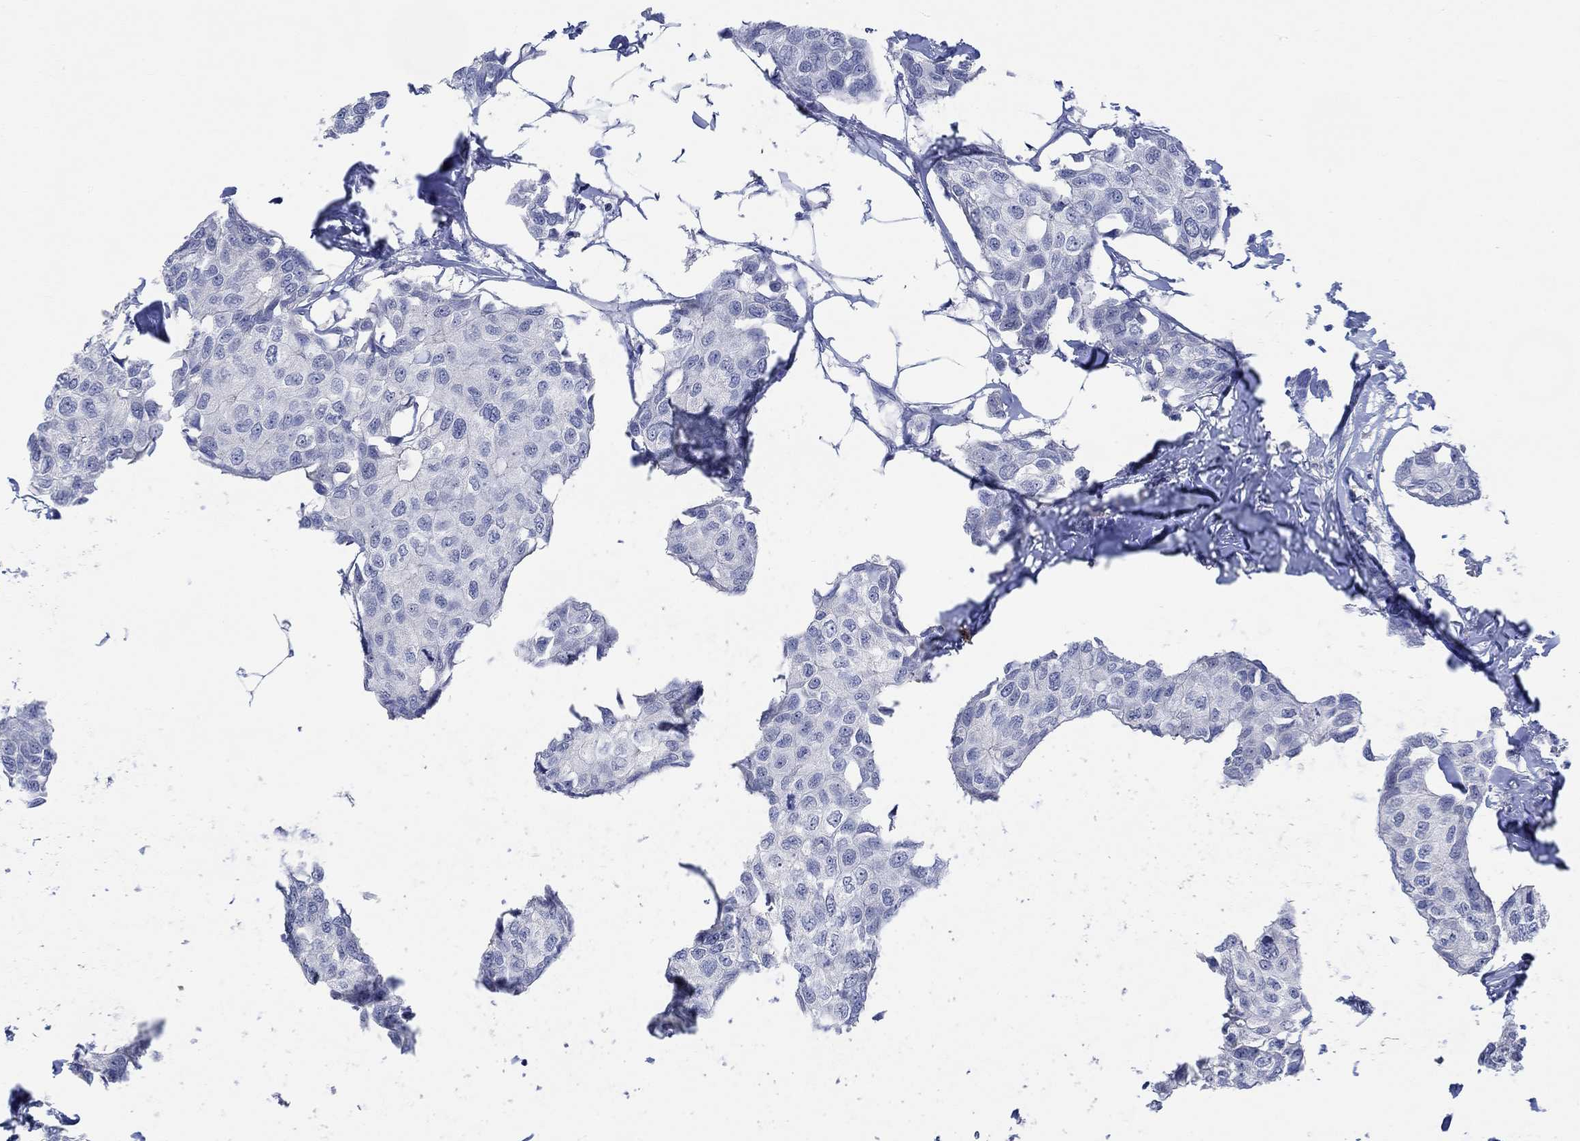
{"staining": {"intensity": "negative", "quantity": "none", "location": "none"}, "tissue": "breast cancer", "cell_type": "Tumor cells", "image_type": "cancer", "snomed": [{"axis": "morphology", "description": "Duct carcinoma"}, {"axis": "topography", "description": "Breast"}], "caption": "Immunohistochemistry of breast invasive ductal carcinoma demonstrates no positivity in tumor cells. The staining was performed using DAB to visualize the protein expression in brown, while the nuclei were stained in blue with hematoxylin (Magnification: 20x).", "gene": "DLK1", "patient": {"sex": "female", "age": 80}}